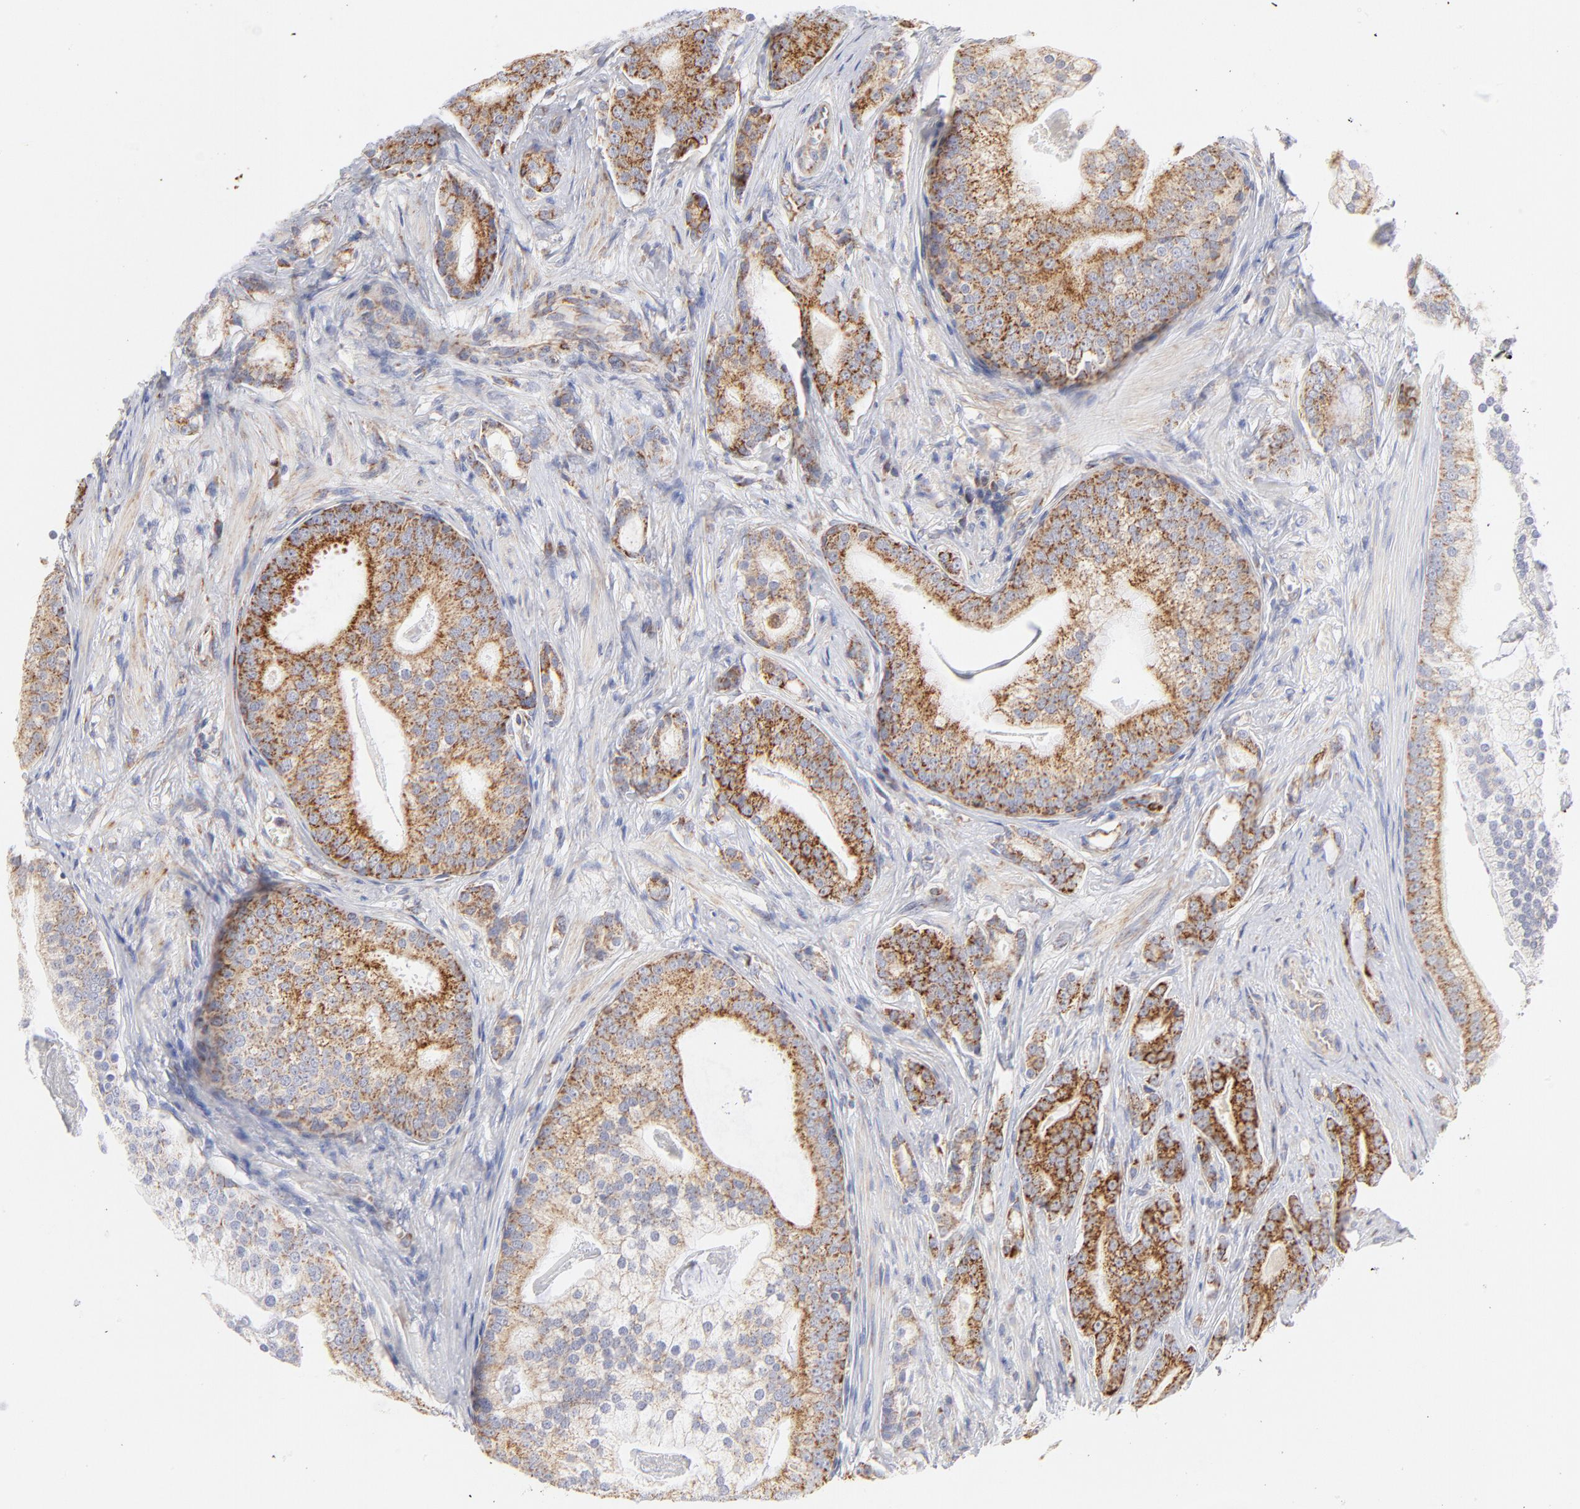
{"staining": {"intensity": "weak", "quantity": "25%-75%", "location": "cytoplasmic/membranous"}, "tissue": "prostate cancer", "cell_type": "Tumor cells", "image_type": "cancer", "snomed": [{"axis": "morphology", "description": "Adenocarcinoma, Low grade"}, {"axis": "topography", "description": "Prostate"}], "caption": "Immunohistochemistry (IHC) image of adenocarcinoma (low-grade) (prostate) stained for a protein (brown), which exhibits low levels of weak cytoplasmic/membranous expression in about 25%-75% of tumor cells.", "gene": "TIMM8A", "patient": {"sex": "male", "age": 58}}